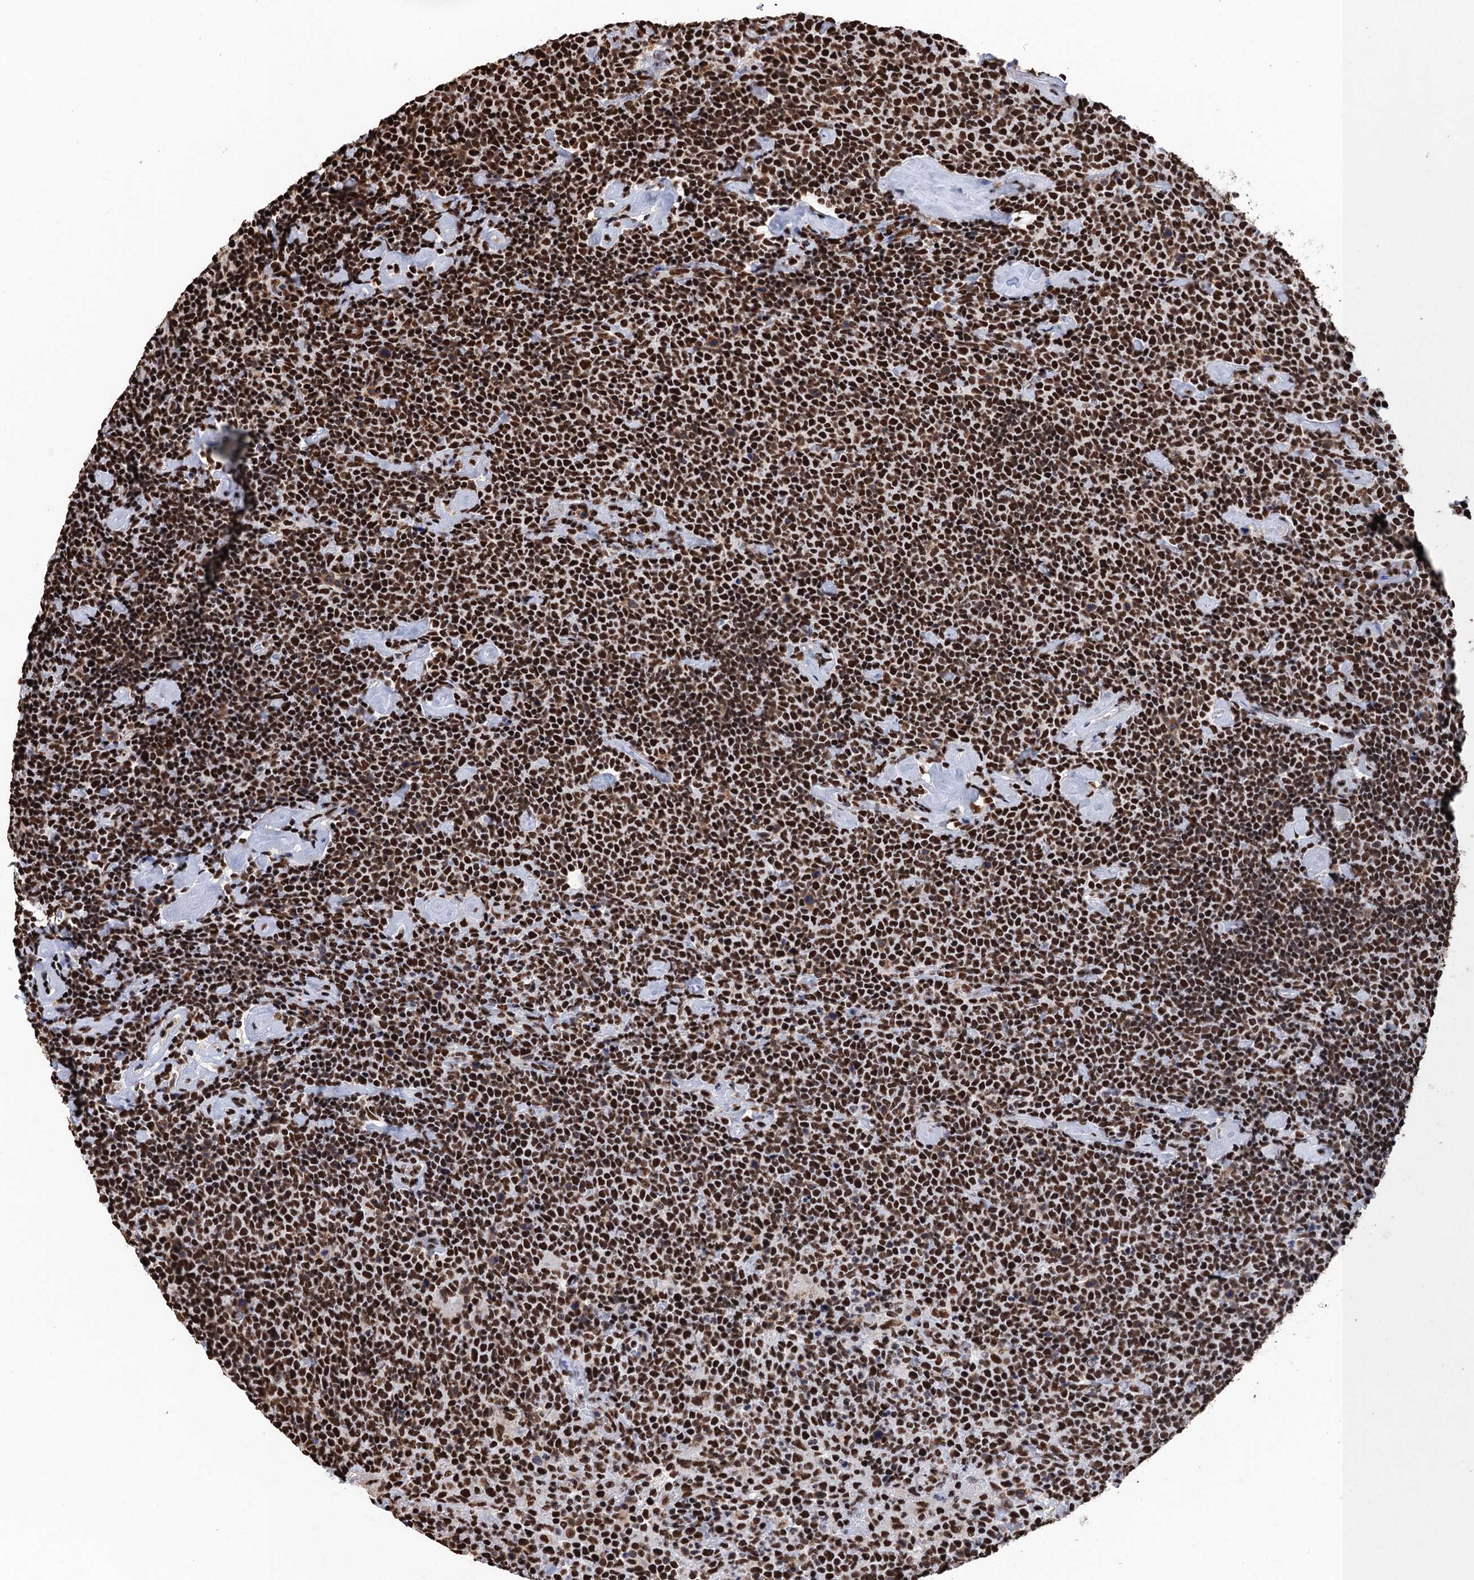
{"staining": {"intensity": "strong", "quantity": ">75%", "location": "nuclear"}, "tissue": "lymphoma", "cell_type": "Tumor cells", "image_type": "cancer", "snomed": [{"axis": "morphology", "description": "Malignant lymphoma, non-Hodgkin's type, High grade"}, {"axis": "topography", "description": "Lymph node"}], "caption": "Immunohistochemical staining of human lymphoma exhibits high levels of strong nuclear positivity in approximately >75% of tumor cells.", "gene": "UBA2", "patient": {"sex": "male", "age": 61}}